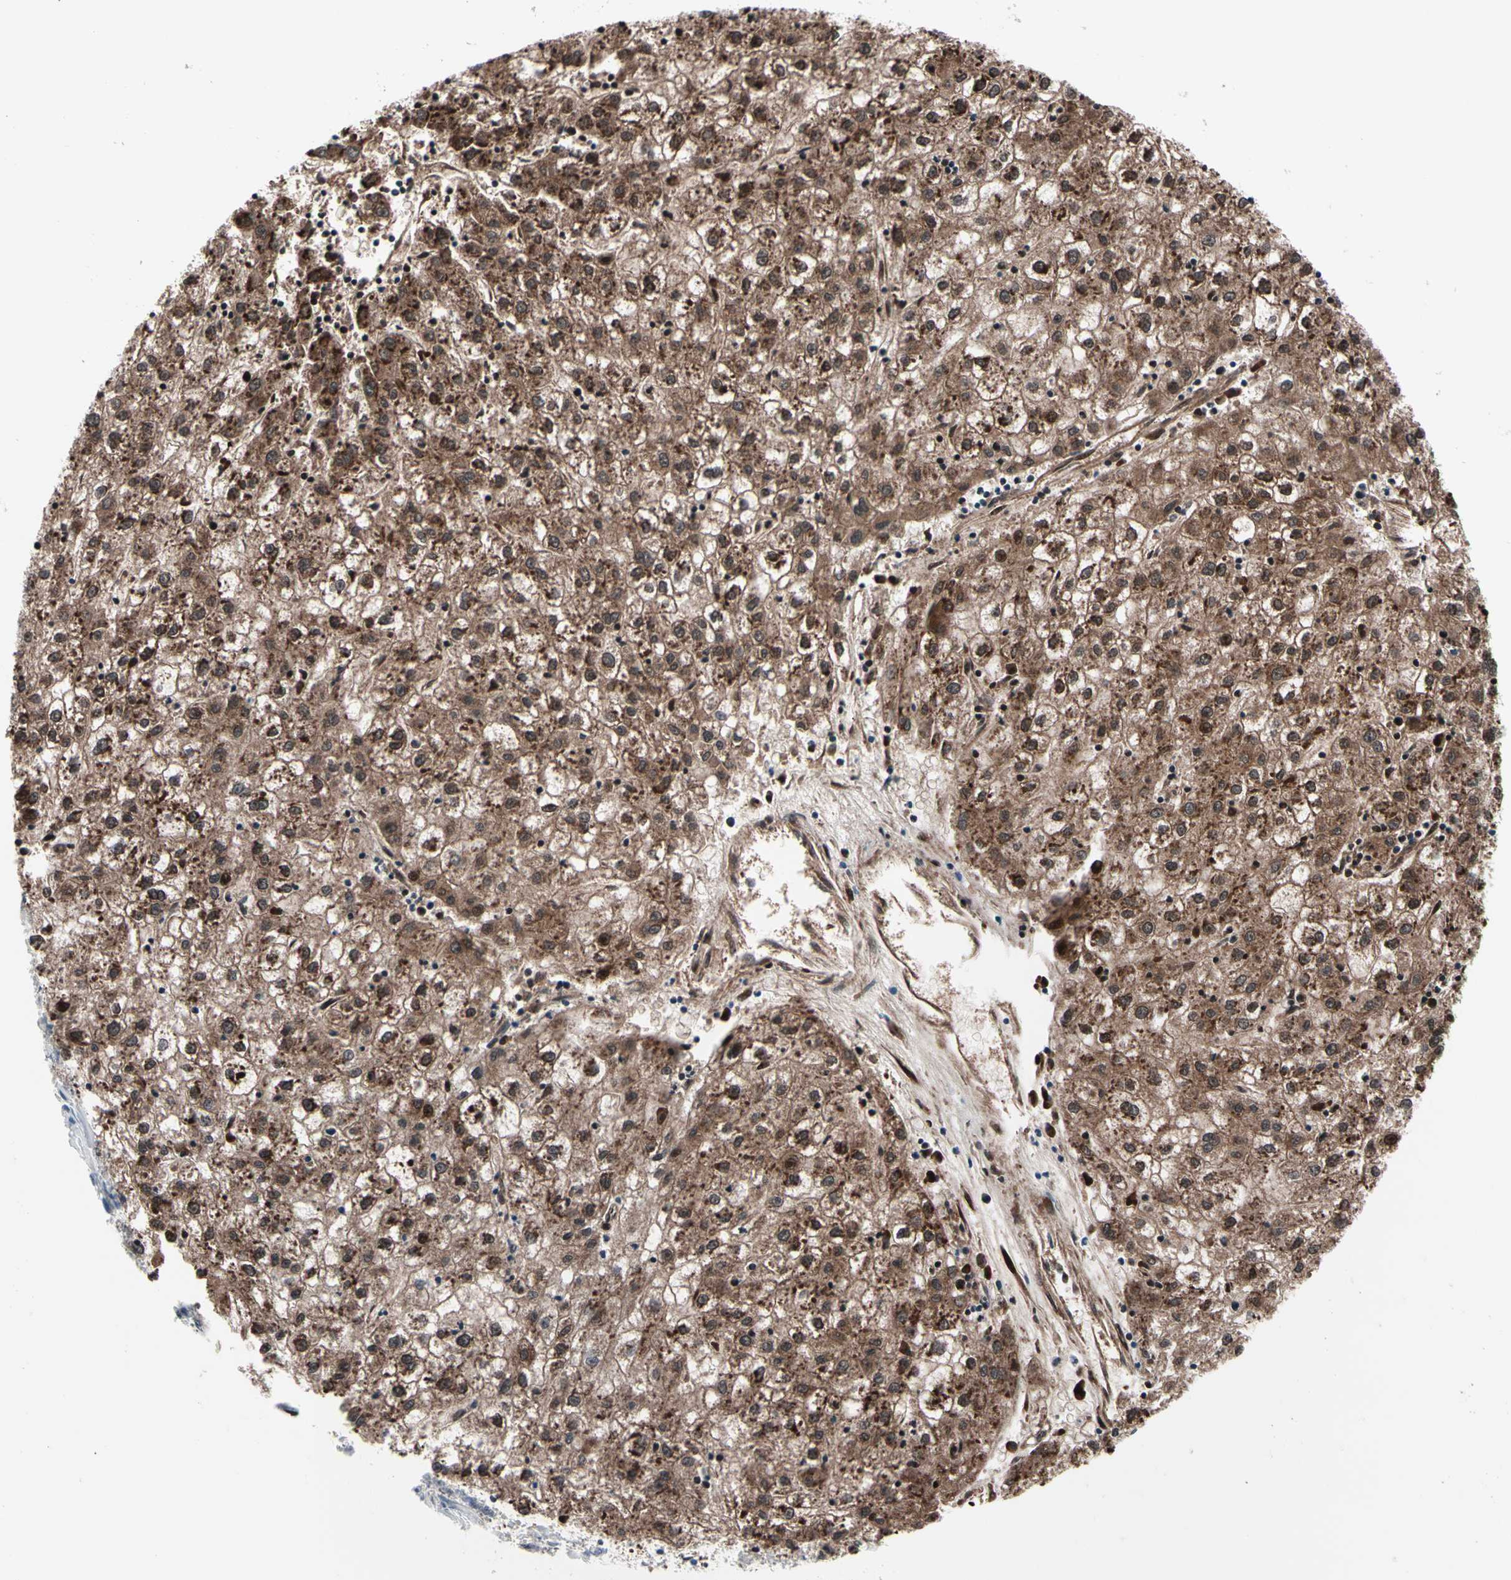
{"staining": {"intensity": "moderate", "quantity": ">75%", "location": "cytoplasmic/membranous"}, "tissue": "liver cancer", "cell_type": "Tumor cells", "image_type": "cancer", "snomed": [{"axis": "morphology", "description": "Carcinoma, Hepatocellular, NOS"}, {"axis": "topography", "description": "Liver"}], "caption": "This photomicrograph shows immunohistochemistry staining of liver cancer, with medium moderate cytoplasmic/membranous positivity in approximately >75% of tumor cells.", "gene": "TXN", "patient": {"sex": "male", "age": 72}}